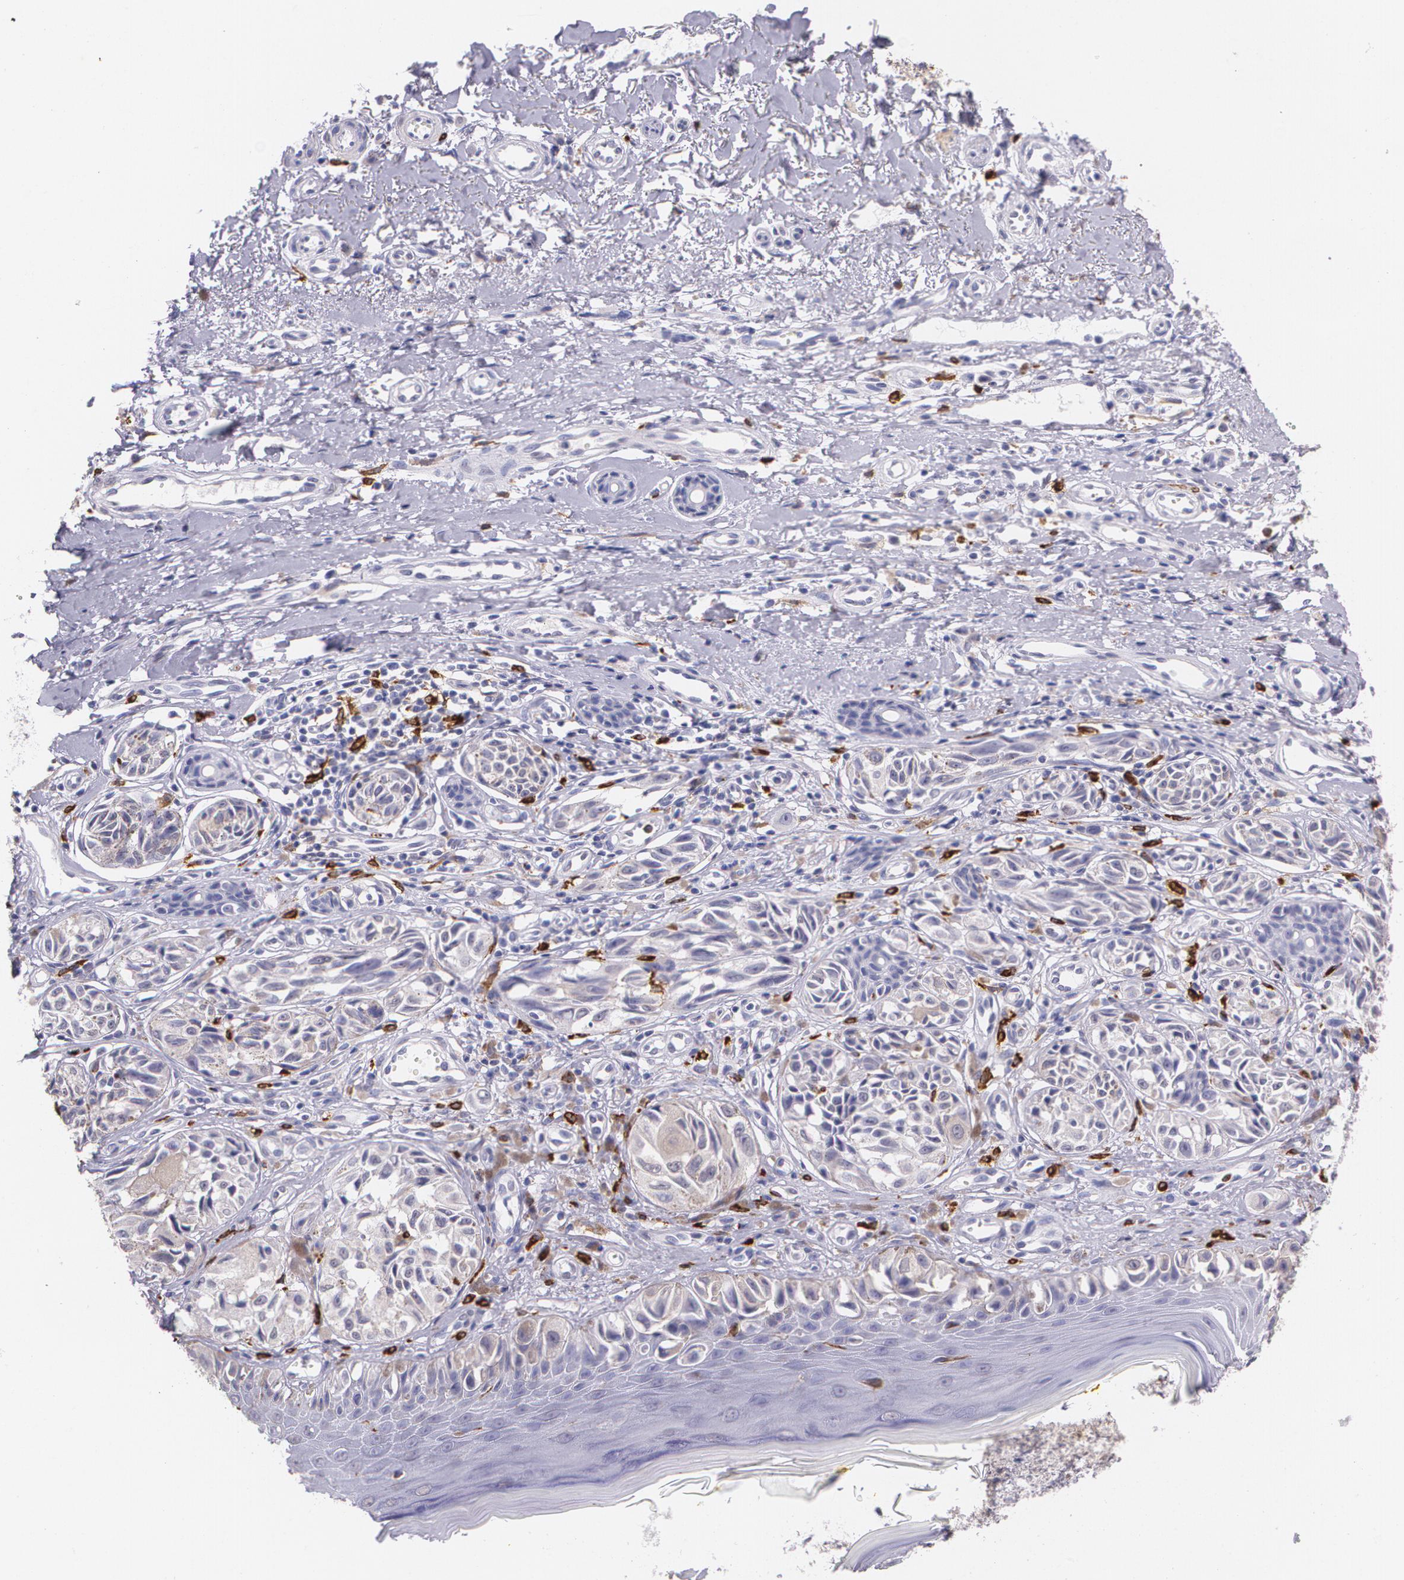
{"staining": {"intensity": "negative", "quantity": "none", "location": "none"}, "tissue": "melanoma", "cell_type": "Tumor cells", "image_type": "cancer", "snomed": [{"axis": "morphology", "description": "Malignant melanoma, NOS"}, {"axis": "topography", "description": "Skin"}], "caption": "Photomicrograph shows no protein expression in tumor cells of melanoma tissue.", "gene": "RTN1", "patient": {"sex": "male", "age": 67}}